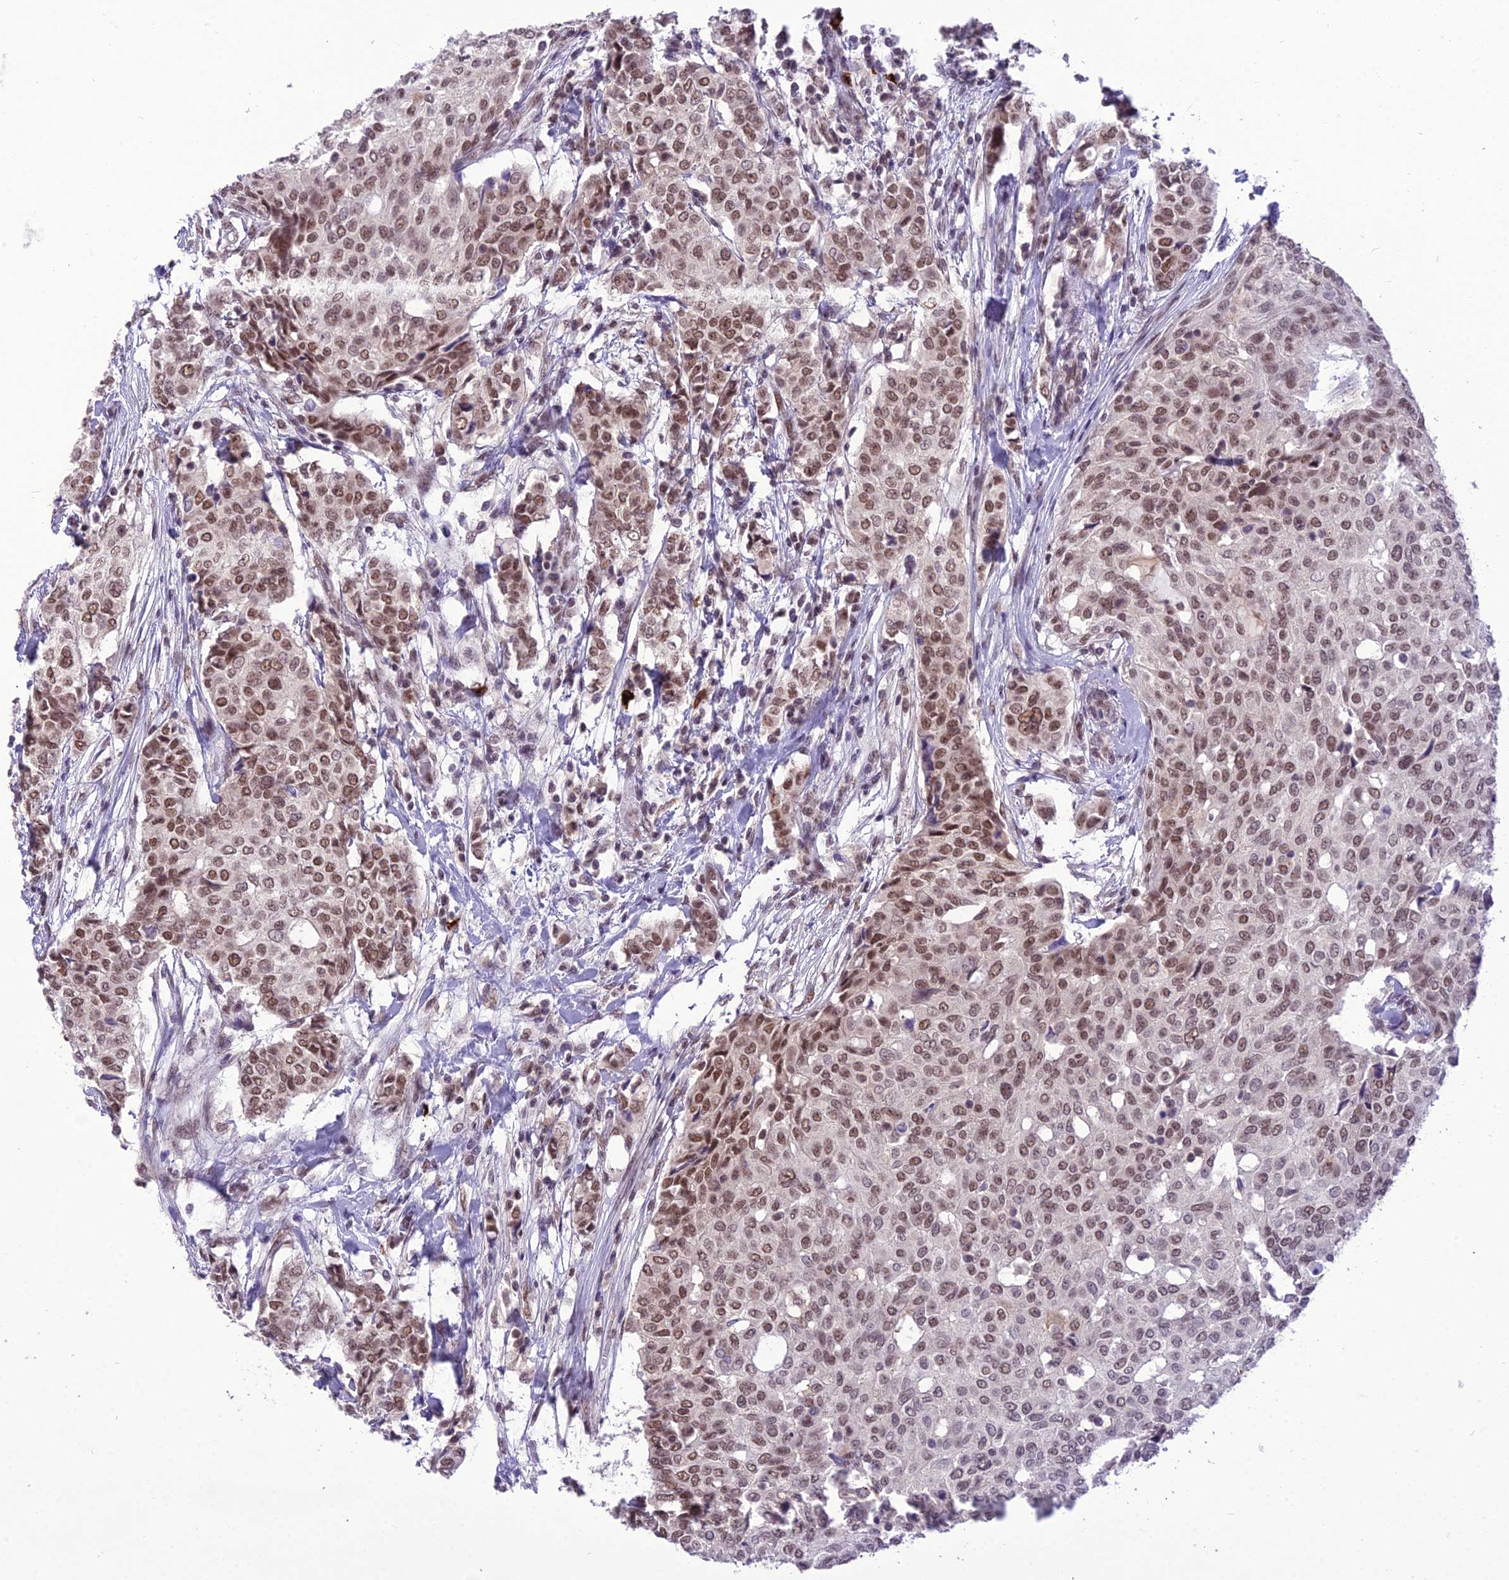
{"staining": {"intensity": "moderate", "quantity": ">75%", "location": "nuclear"}, "tissue": "breast cancer", "cell_type": "Tumor cells", "image_type": "cancer", "snomed": [{"axis": "morphology", "description": "Lobular carcinoma"}, {"axis": "topography", "description": "Breast"}], "caption": "Tumor cells exhibit medium levels of moderate nuclear expression in about >75% of cells in human breast lobular carcinoma.", "gene": "SH3RF3", "patient": {"sex": "female", "age": 51}}